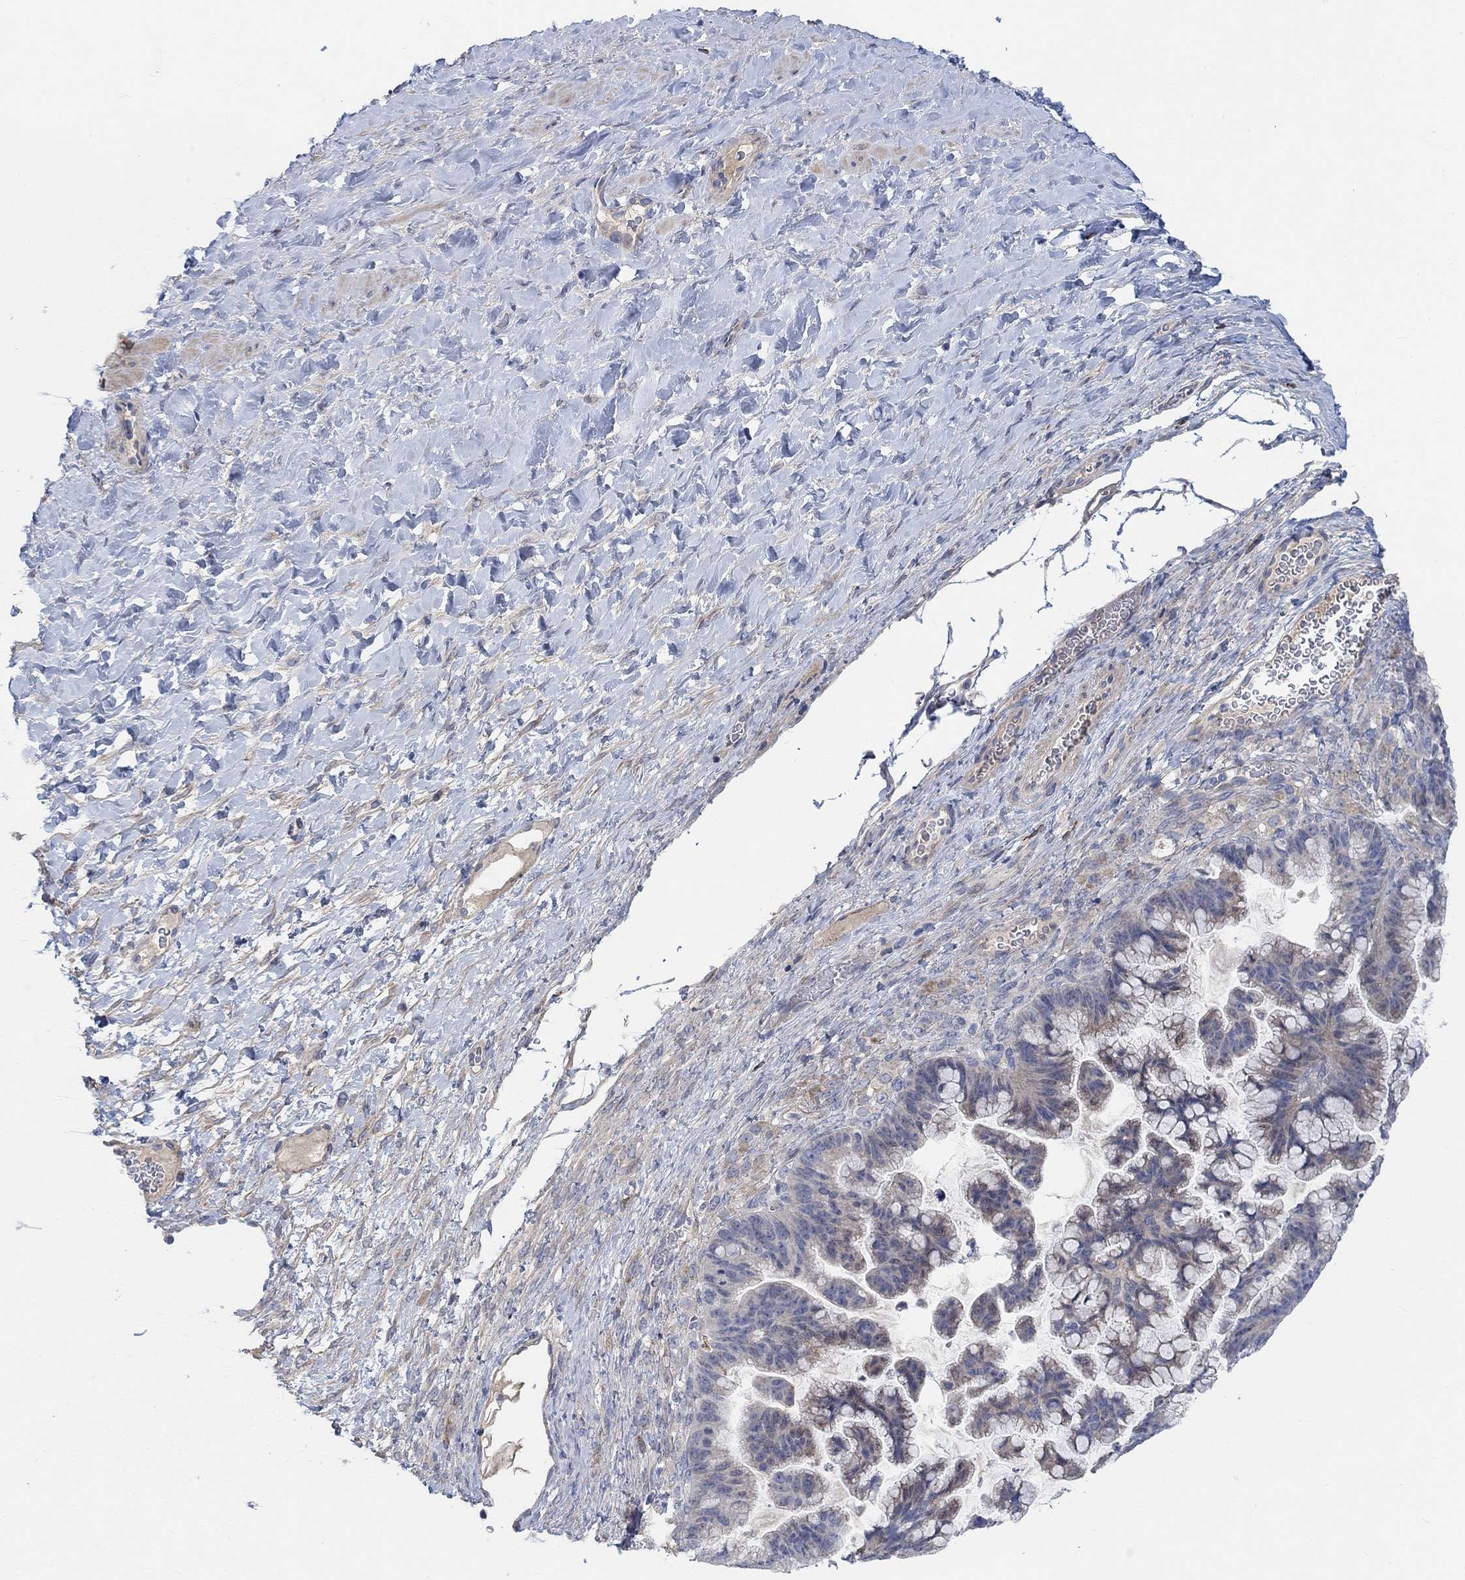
{"staining": {"intensity": "weak", "quantity": ">75%", "location": "cytoplasmic/membranous"}, "tissue": "ovarian cancer", "cell_type": "Tumor cells", "image_type": "cancer", "snomed": [{"axis": "morphology", "description": "Cystadenocarcinoma, mucinous, NOS"}, {"axis": "topography", "description": "Ovary"}], "caption": "Ovarian cancer stained with IHC demonstrates weak cytoplasmic/membranous staining in approximately >75% of tumor cells. The staining was performed using DAB, with brown indicating positive protein expression. Nuclei are stained blue with hematoxylin.", "gene": "HCRTR1", "patient": {"sex": "female", "age": 67}}